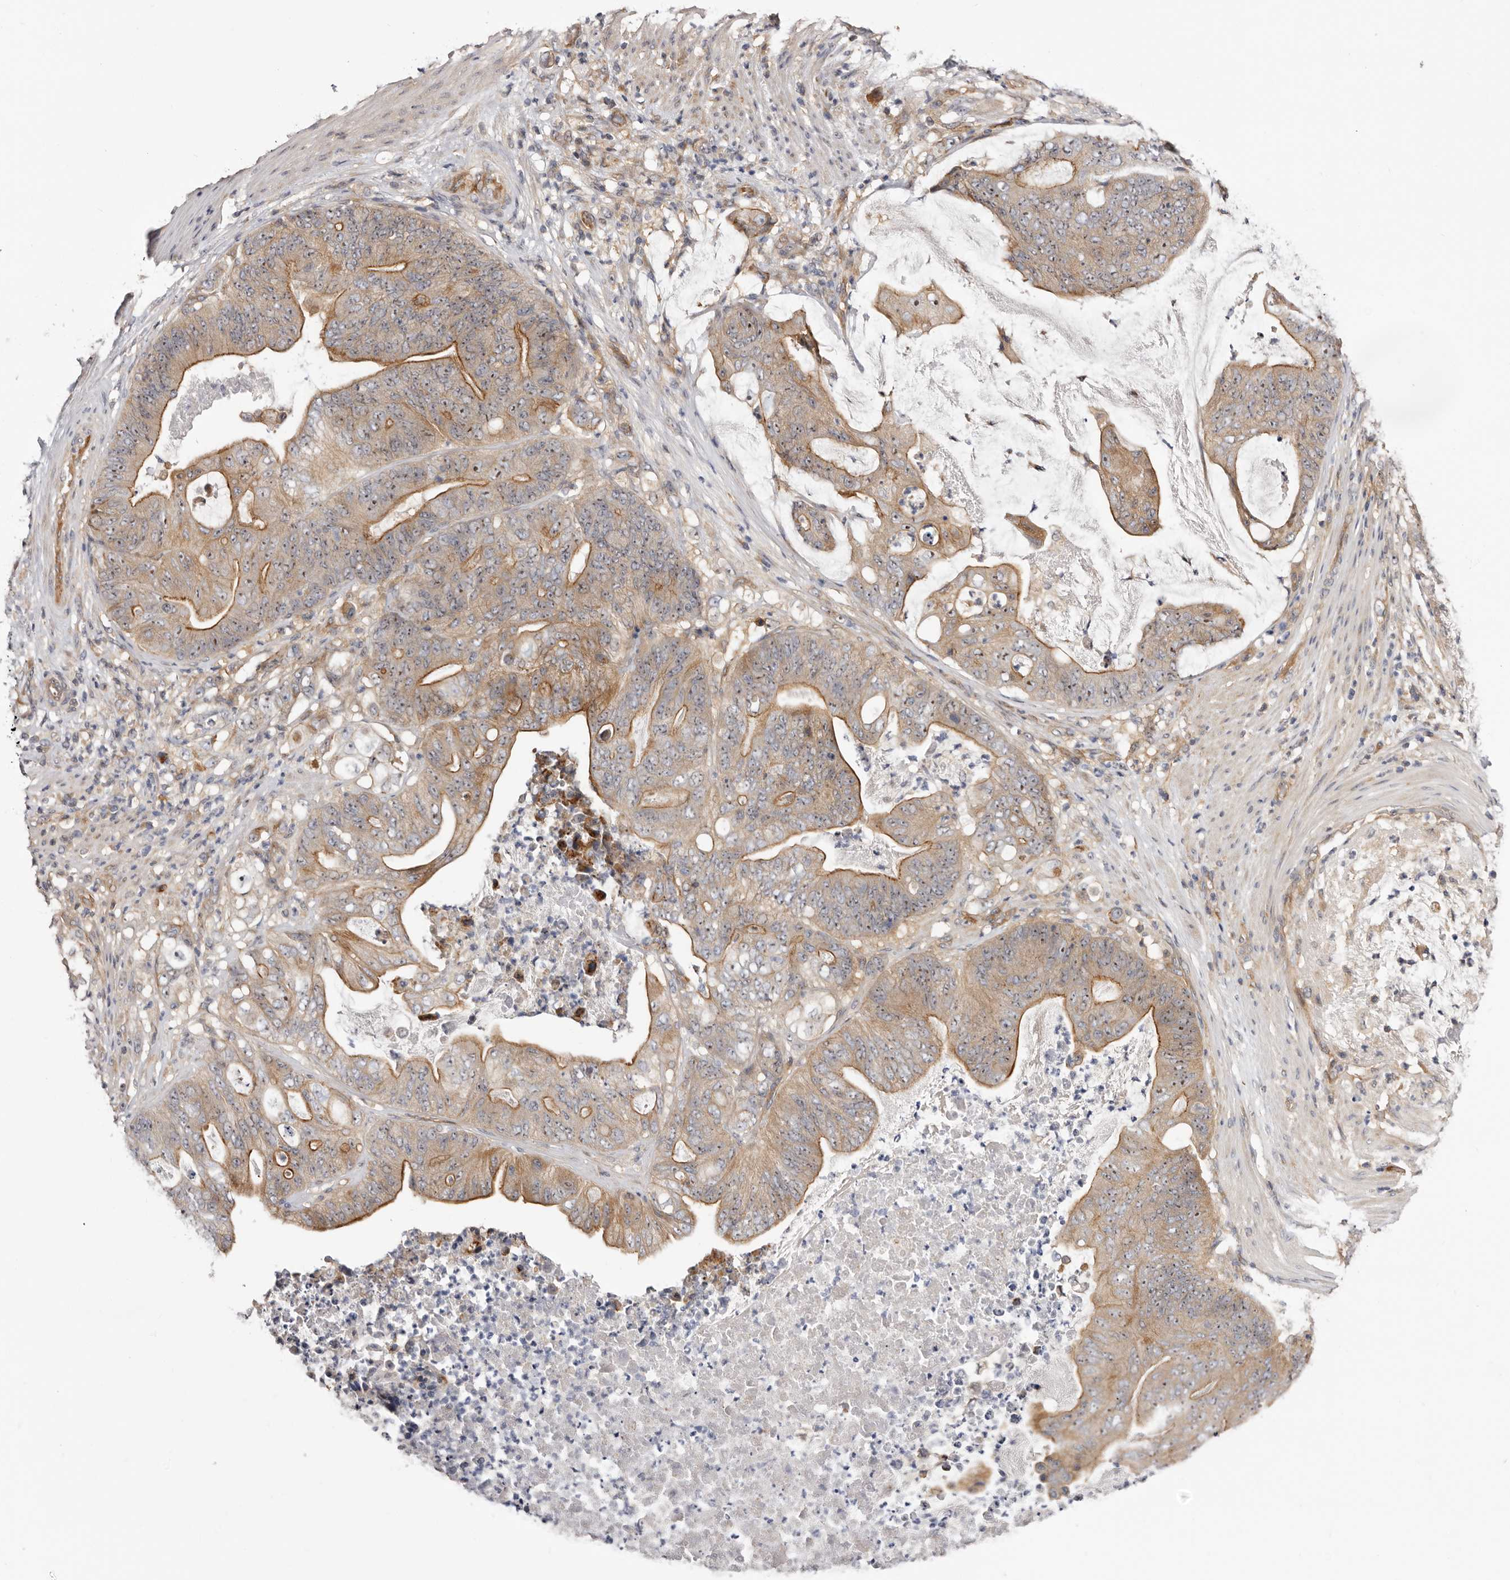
{"staining": {"intensity": "moderate", "quantity": "25%-75%", "location": "cytoplasmic/membranous,nuclear"}, "tissue": "stomach cancer", "cell_type": "Tumor cells", "image_type": "cancer", "snomed": [{"axis": "morphology", "description": "Adenocarcinoma, NOS"}, {"axis": "topography", "description": "Stomach"}], "caption": "DAB immunohistochemical staining of stomach adenocarcinoma displays moderate cytoplasmic/membranous and nuclear protein expression in approximately 25%-75% of tumor cells.", "gene": "PANK4", "patient": {"sex": "female", "age": 73}}